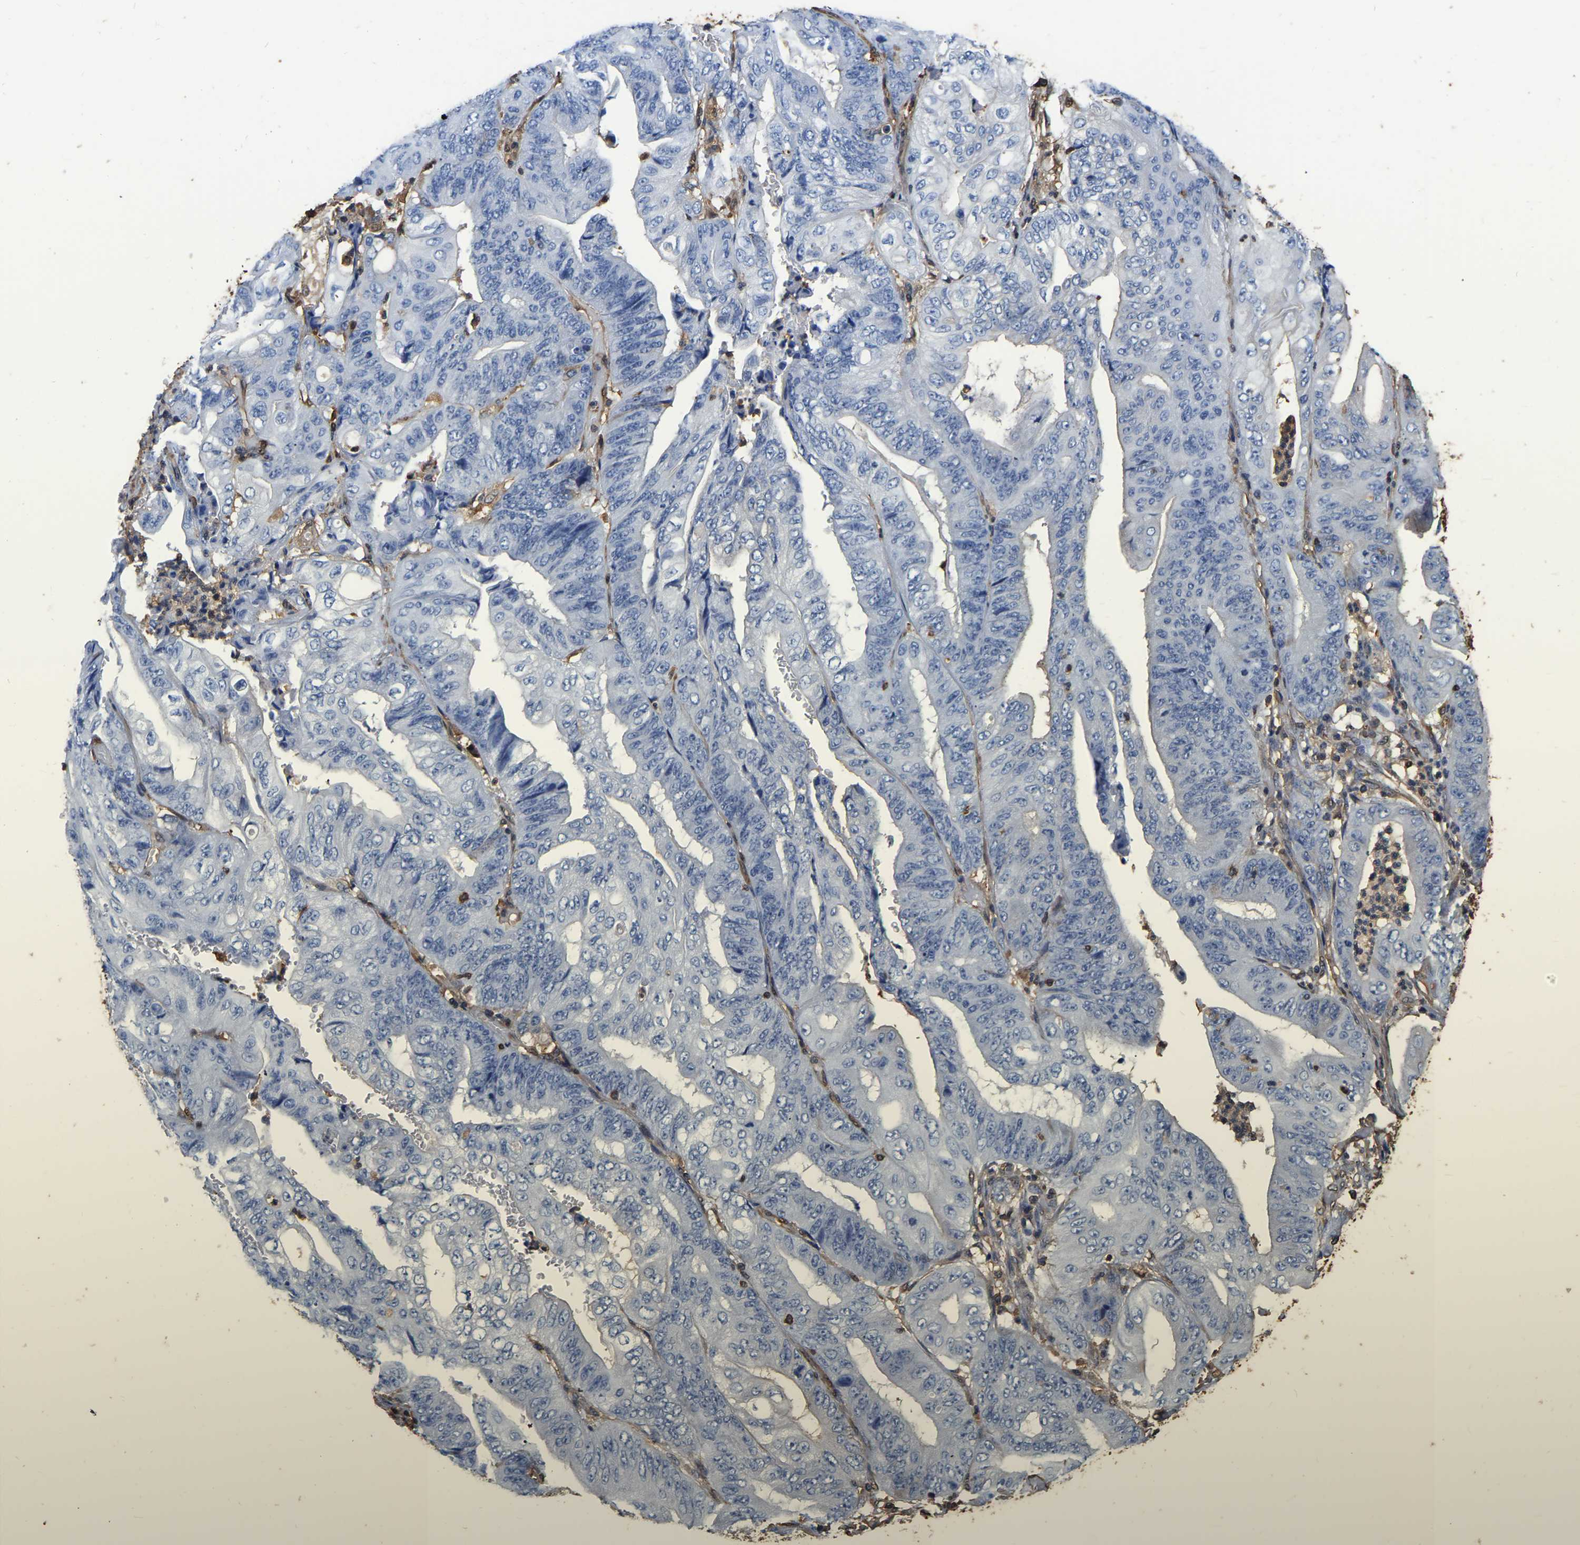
{"staining": {"intensity": "negative", "quantity": "none", "location": "none"}, "tissue": "stomach cancer", "cell_type": "Tumor cells", "image_type": "cancer", "snomed": [{"axis": "morphology", "description": "Adenocarcinoma, NOS"}, {"axis": "topography", "description": "Stomach"}], "caption": "Stomach cancer (adenocarcinoma) stained for a protein using immunohistochemistry (IHC) reveals no staining tumor cells.", "gene": "LDHB", "patient": {"sex": "female", "age": 73}}